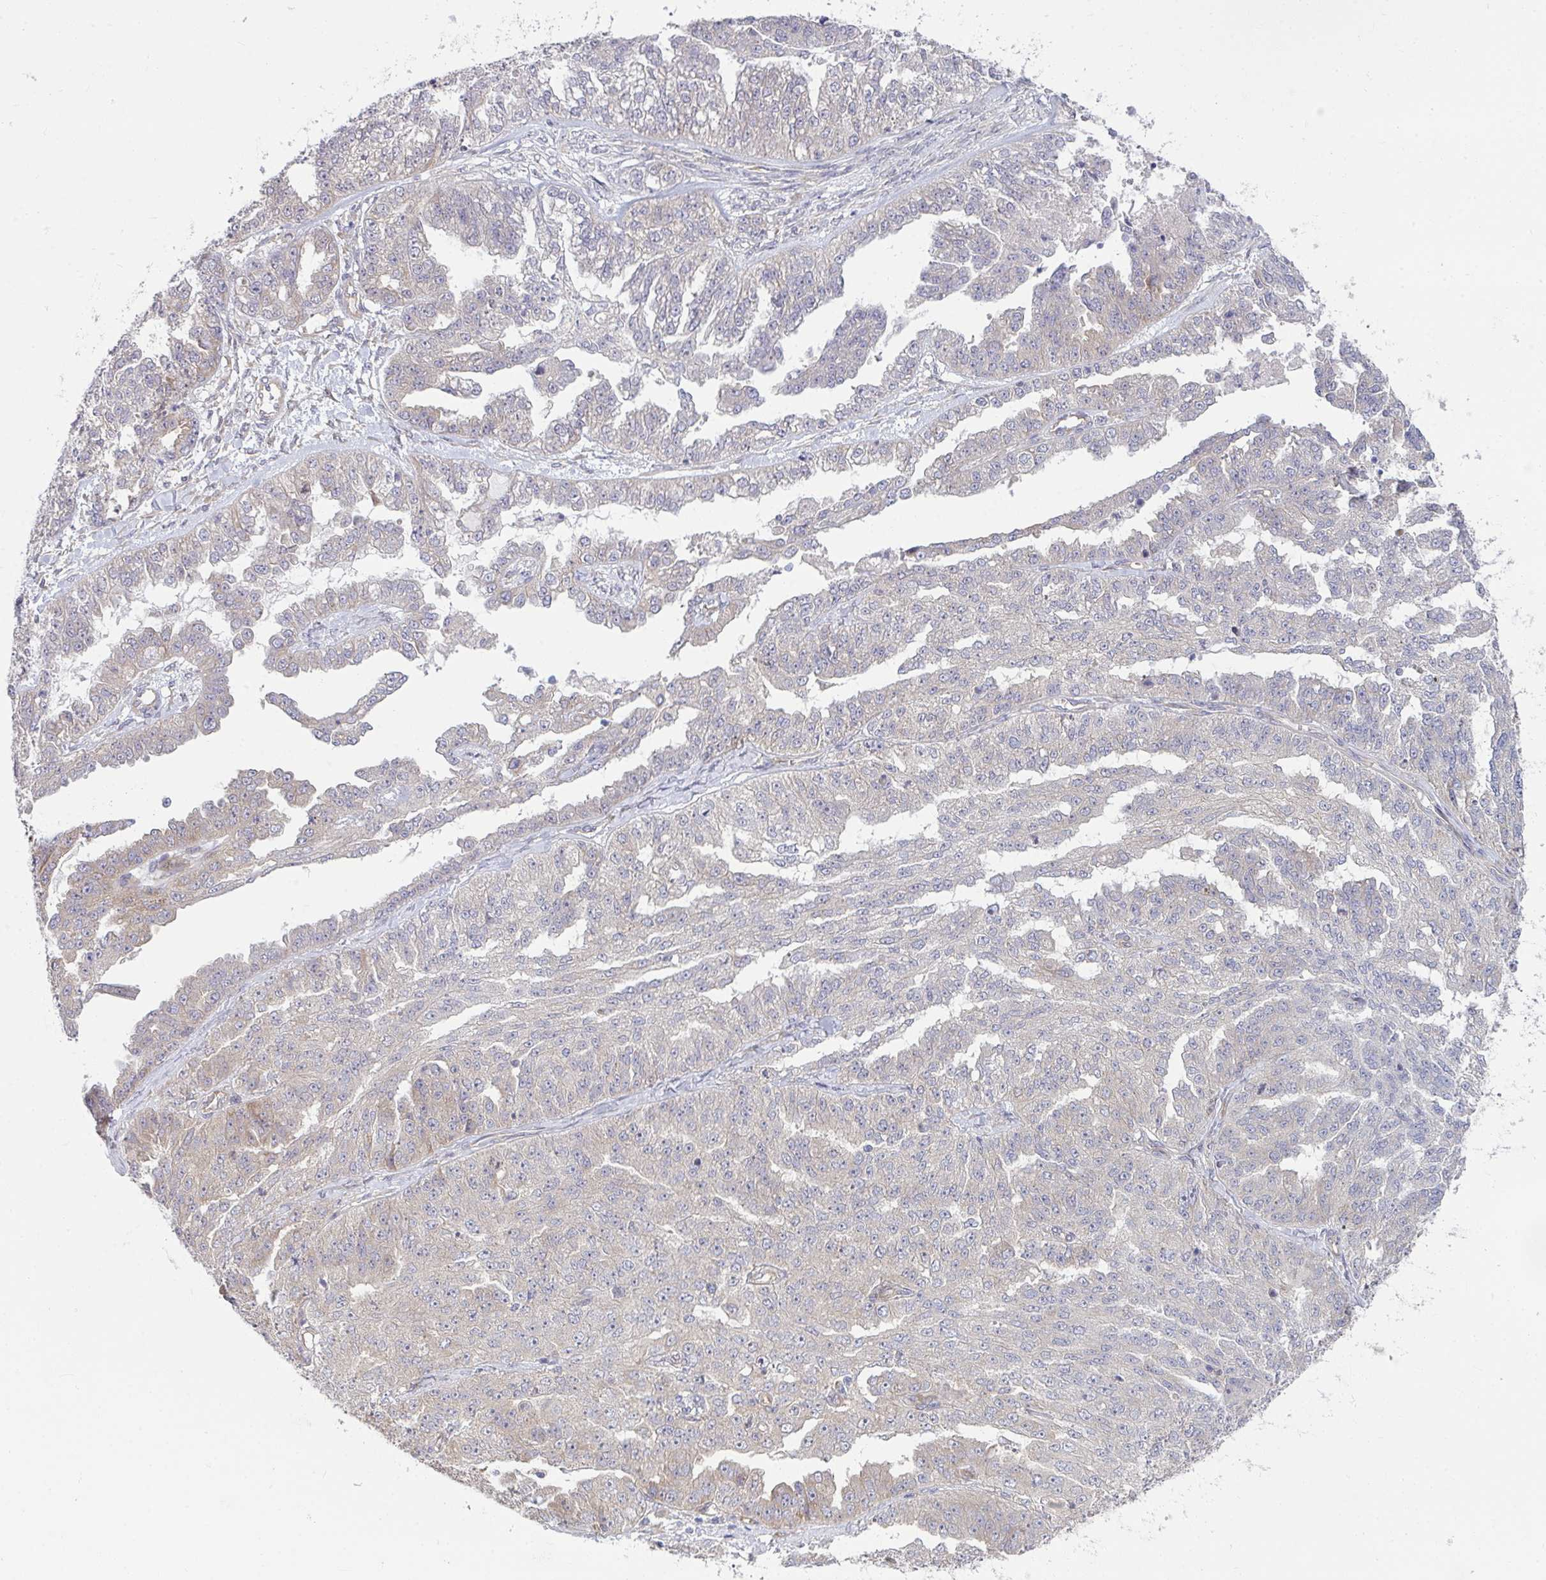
{"staining": {"intensity": "negative", "quantity": "none", "location": "none"}, "tissue": "ovarian cancer", "cell_type": "Tumor cells", "image_type": "cancer", "snomed": [{"axis": "morphology", "description": "Cystadenocarcinoma, serous, NOS"}, {"axis": "topography", "description": "Ovary"}], "caption": "There is no significant positivity in tumor cells of ovarian serous cystadenocarcinoma.", "gene": "CASP9", "patient": {"sex": "female", "age": 58}}